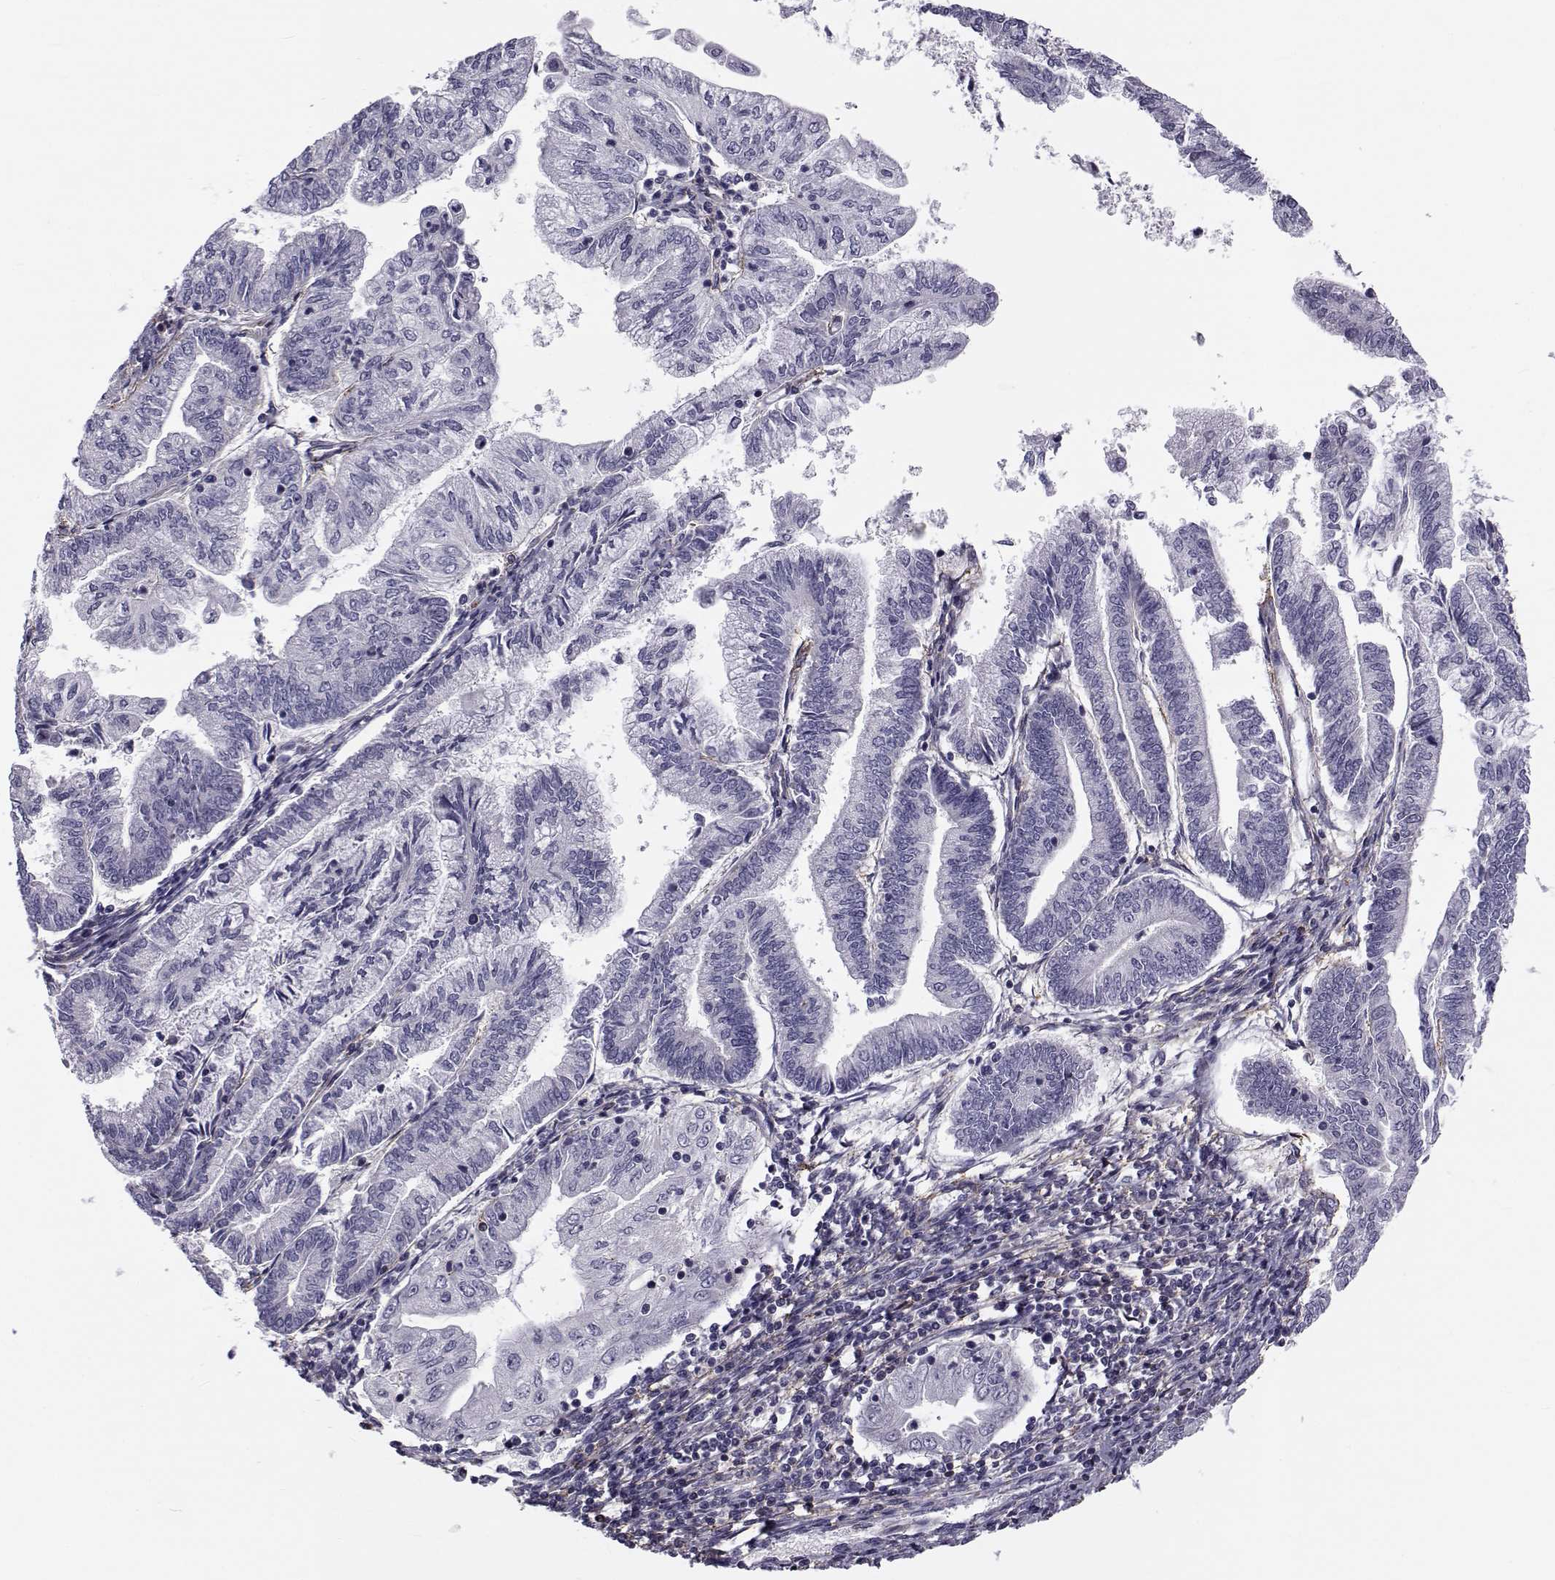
{"staining": {"intensity": "negative", "quantity": "none", "location": "none"}, "tissue": "endometrial cancer", "cell_type": "Tumor cells", "image_type": "cancer", "snomed": [{"axis": "morphology", "description": "Adenocarcinoma, NOS"}, {"axis": "topography", "description": "Endometrium"}], "caption": "A micrograph of endometrial adenocarcinoma stained for a protein reveals no brown staining in tumor cells. (DAB IHC with hematoxylin counter stain).", "gene": "LRRC27", "patient": {"sex": "female", "age": 55}}